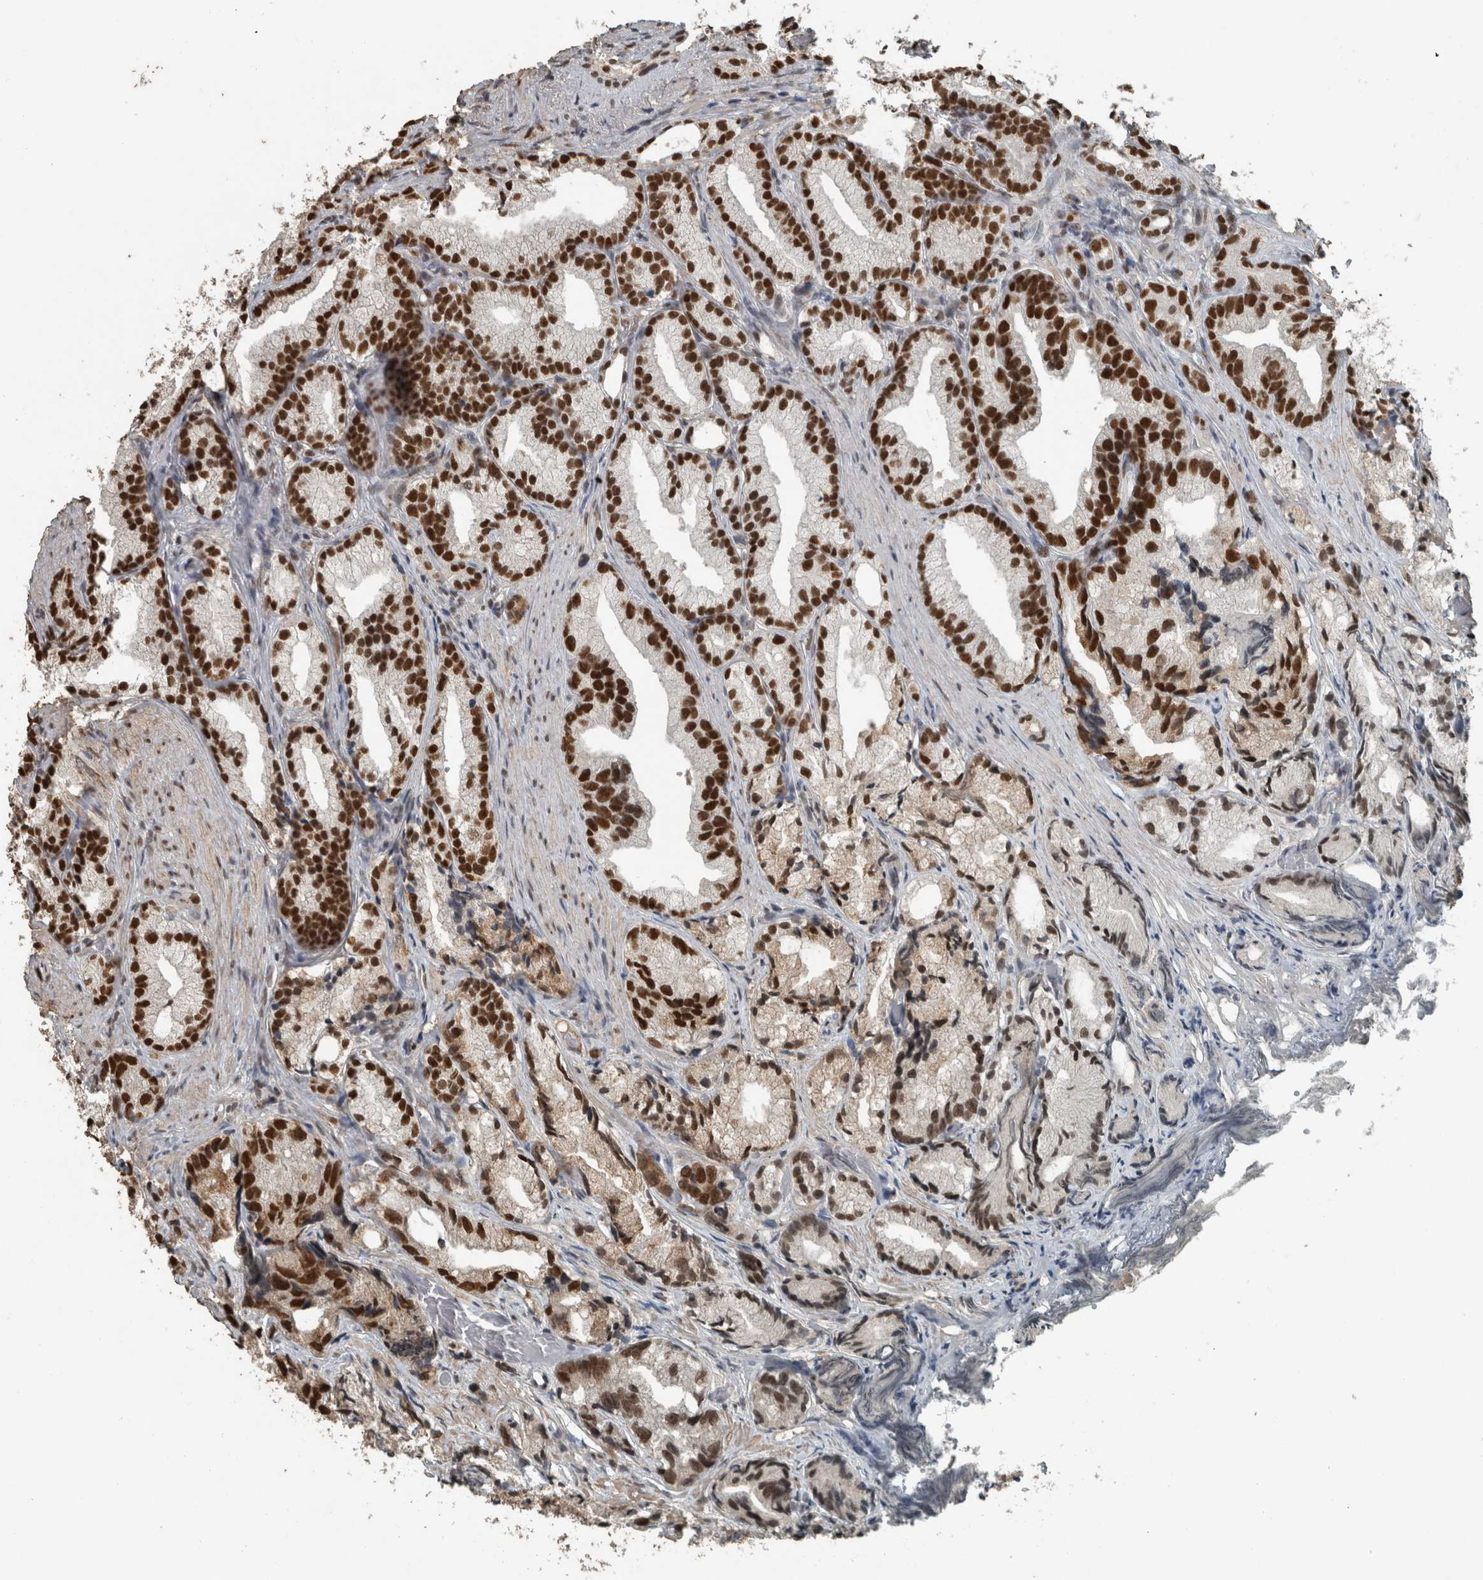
{"staining": {"intensity": "strong", "quantity": ">75%", "location": "nuclear"}, "tissue": "prostate cancer", "cell_type": "Tumor cells", "image_type": "cancer", "snomed": [{"axis": "morphology", "description": "Adenocarcinoma, Low grade"}, {"axis": "topography", "description": "Prostate"}], "caption": "Approximately >75% of tumor cells in prostate cancer (adenocarcinoma (low-grade)) reveal strong nuclear protein expression as visualized by brown immunohistochemical staining.", "gene": "ZNF24", "patient": {"sex": "male", "age": 89}}